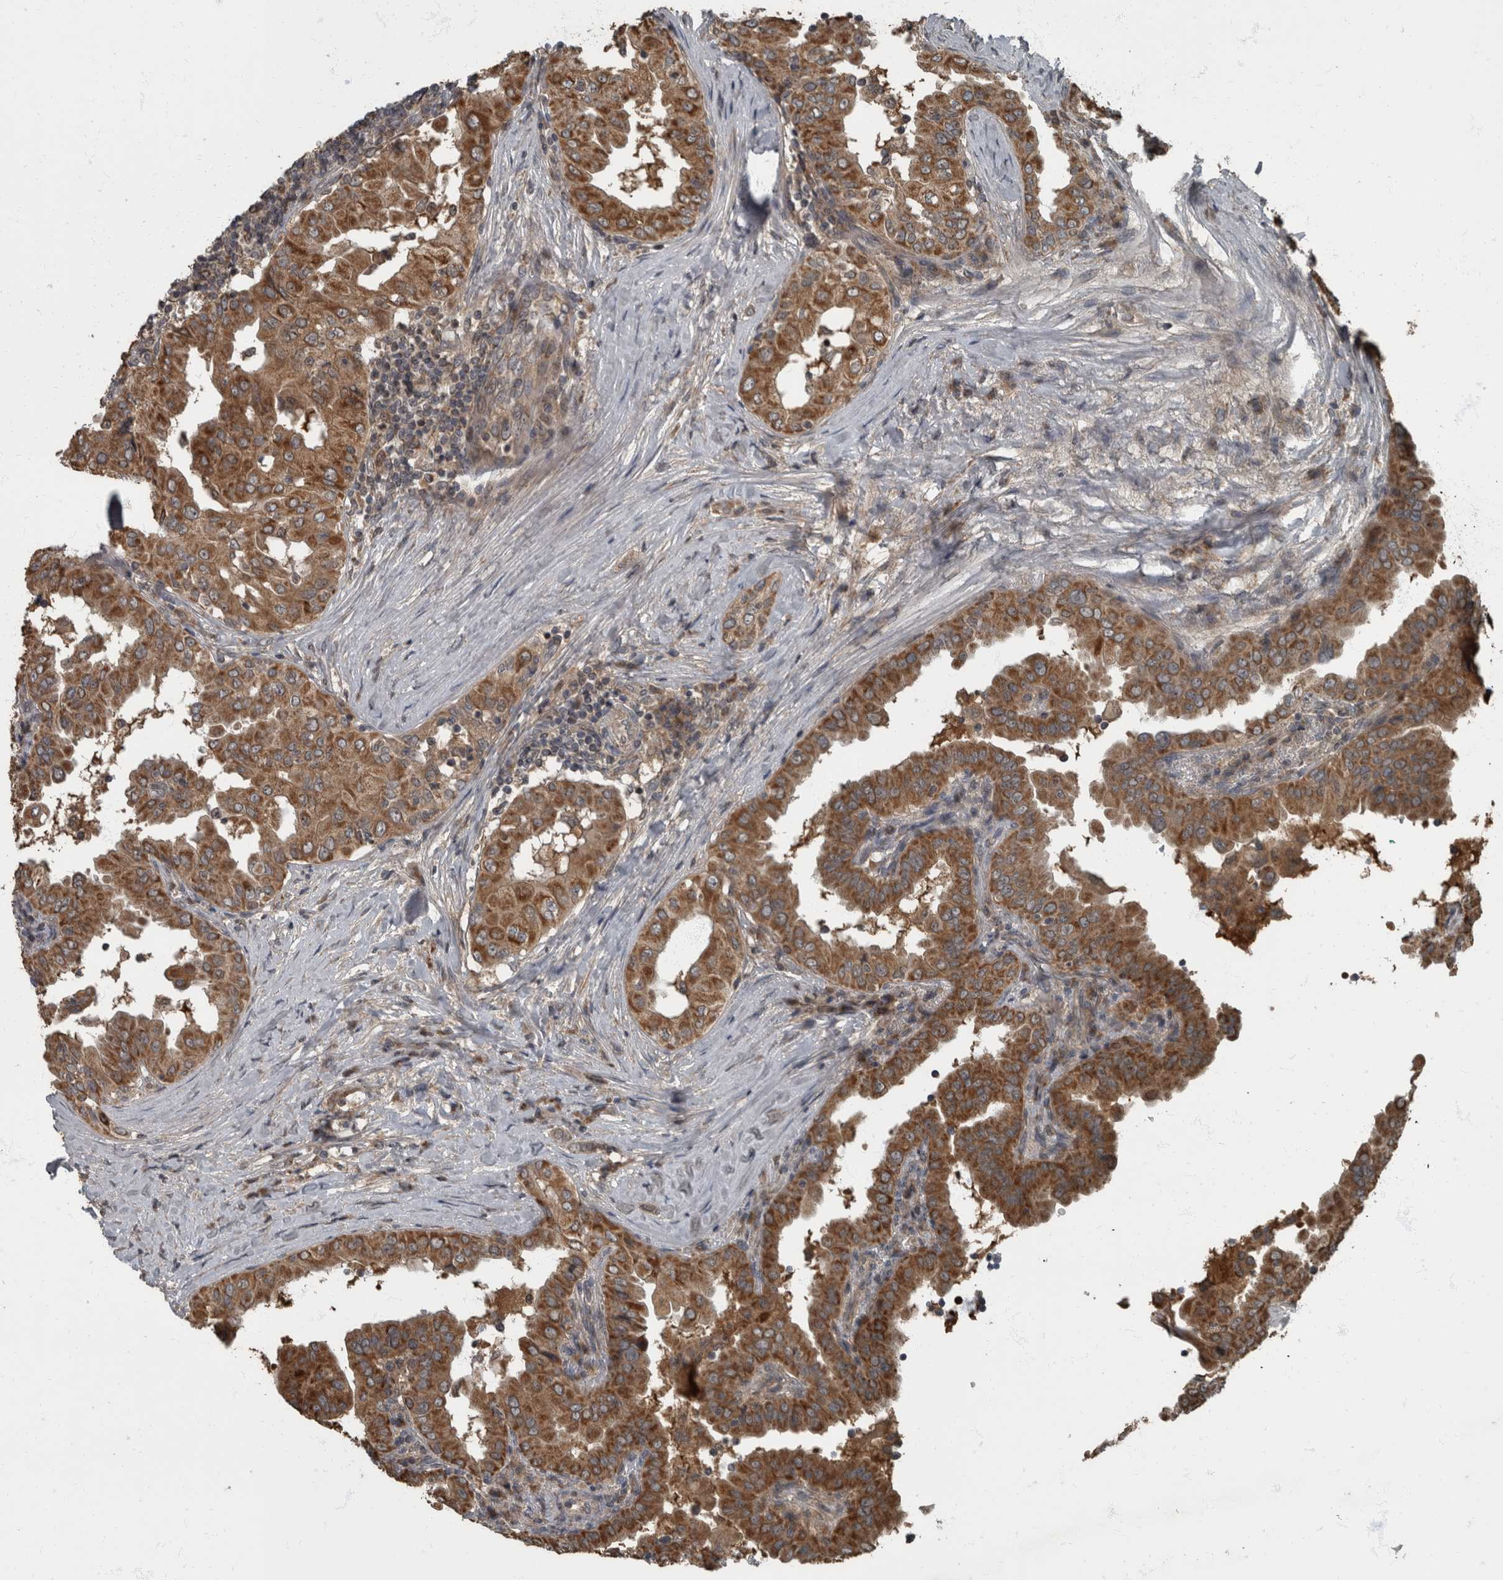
{"staining": {"intensity": "strong", "quantity": ">75%", "location": "cytoplasmic/membranous"}, "tissue": "thyroid cancer", "cell_type": "Tumor cells", "image_type": "cancer", "snomed": [{"axis": "morphology", "description": "Papillary adenocarcinoma, NOS"}, {"axis": "topography", "description": "Thyroid gland"}], "caption": "Strong cytoplasmic/membranous expression for a protein is identified in about >75% of tumor cells of thyroid papillary adenocarcinoma using IHC.", "gene": "RABGGTB", "patient": {"sex": "male", "age": 33}}